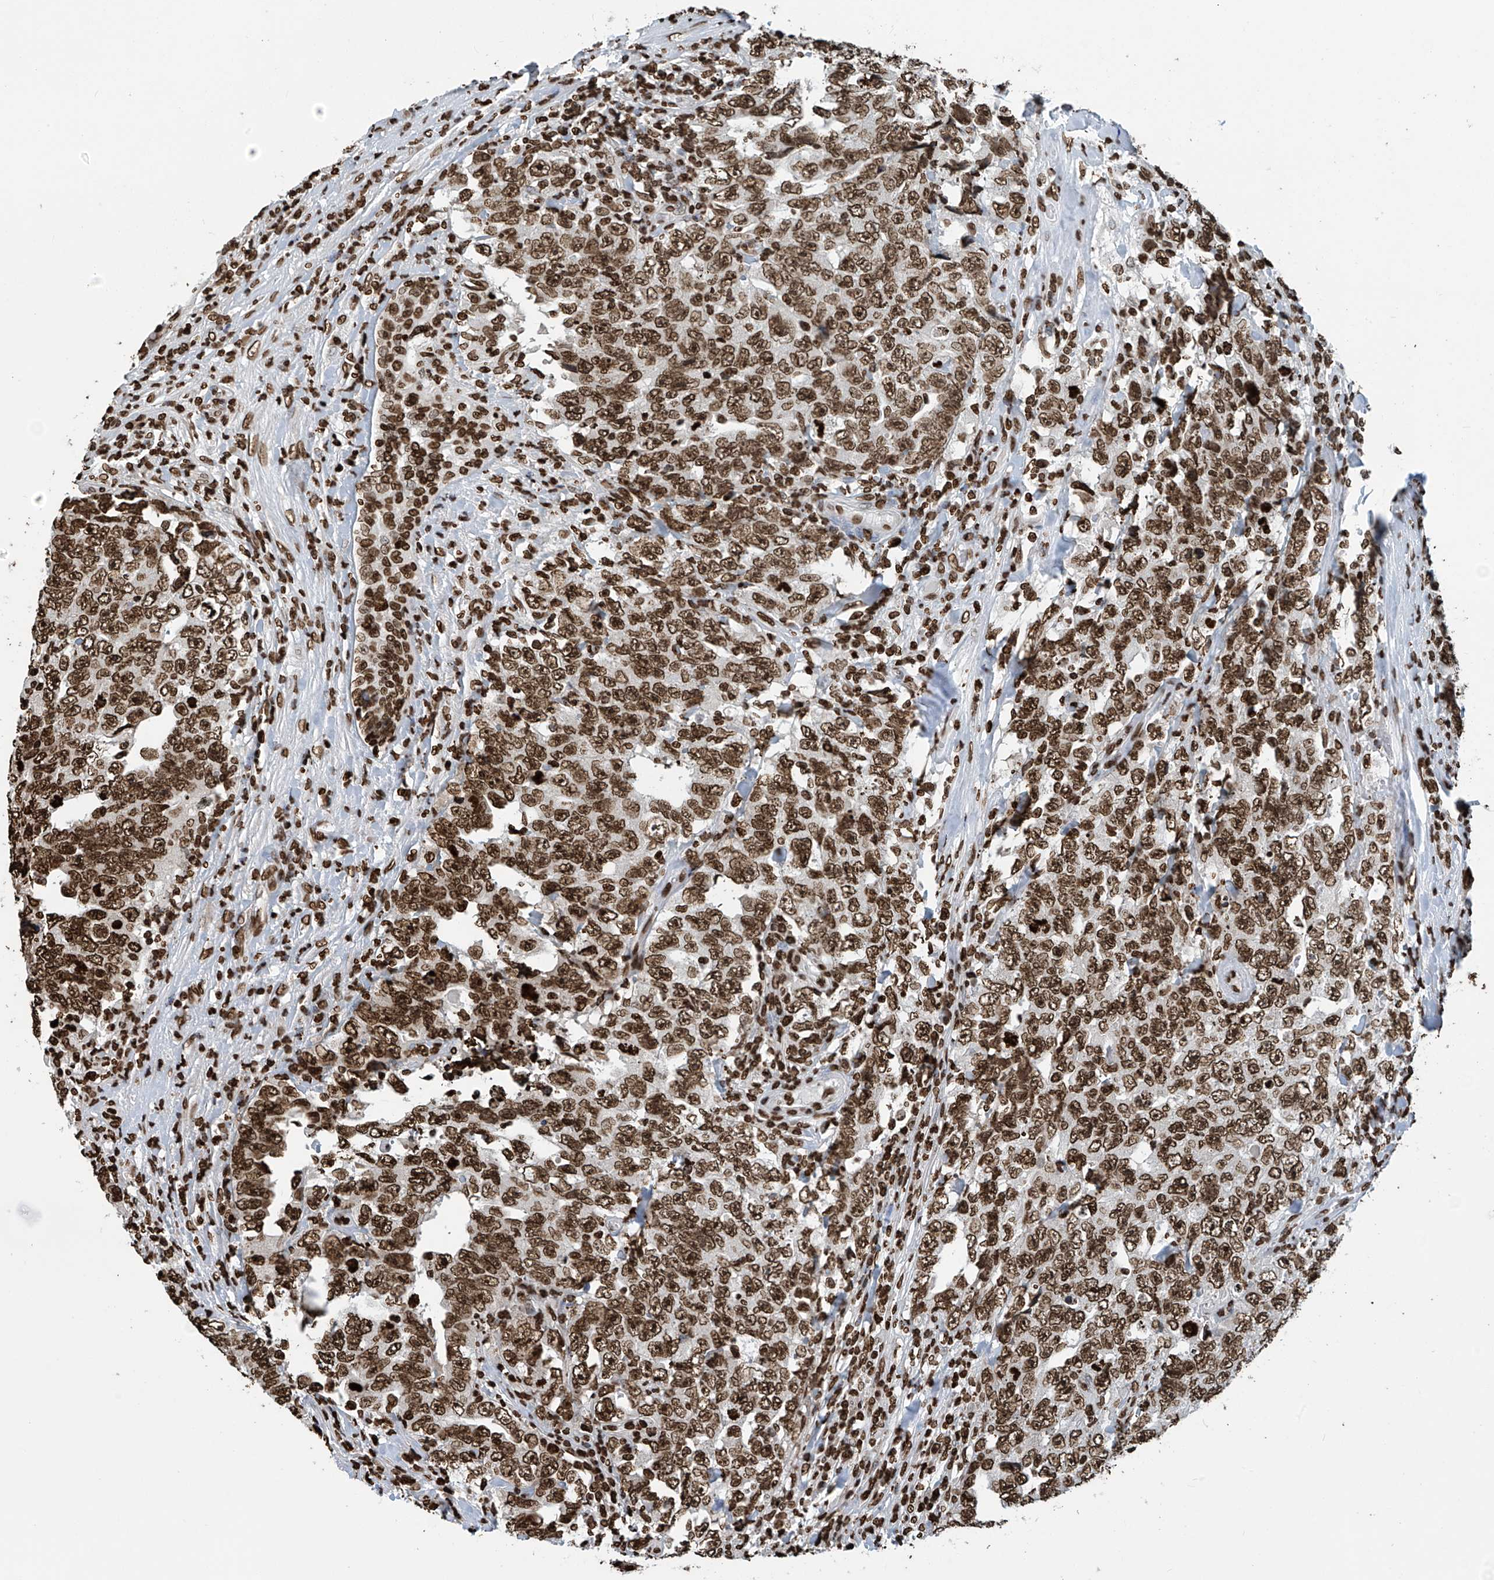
{"staining": {"intensity": "strong", "quantity": ">75%", "location": "nuclear"}, "tissue": "testis cancer", "cell_type": "Tumor cells", "image_type": "cancer", "snomed": [{"axis": "morphology", "description": "Carcinoma, Embryonal, NOS"}, {"axis": "topography", "description": "Testis"}], "caption": "The histopathology image demonstrates a brown stain indicating the presence of a protein in the nuclear of tumor cells in testis cancer (embryonal carcinoma).", "gene": "DPPA2", "patient": {"sex": "male", "age": 26}}